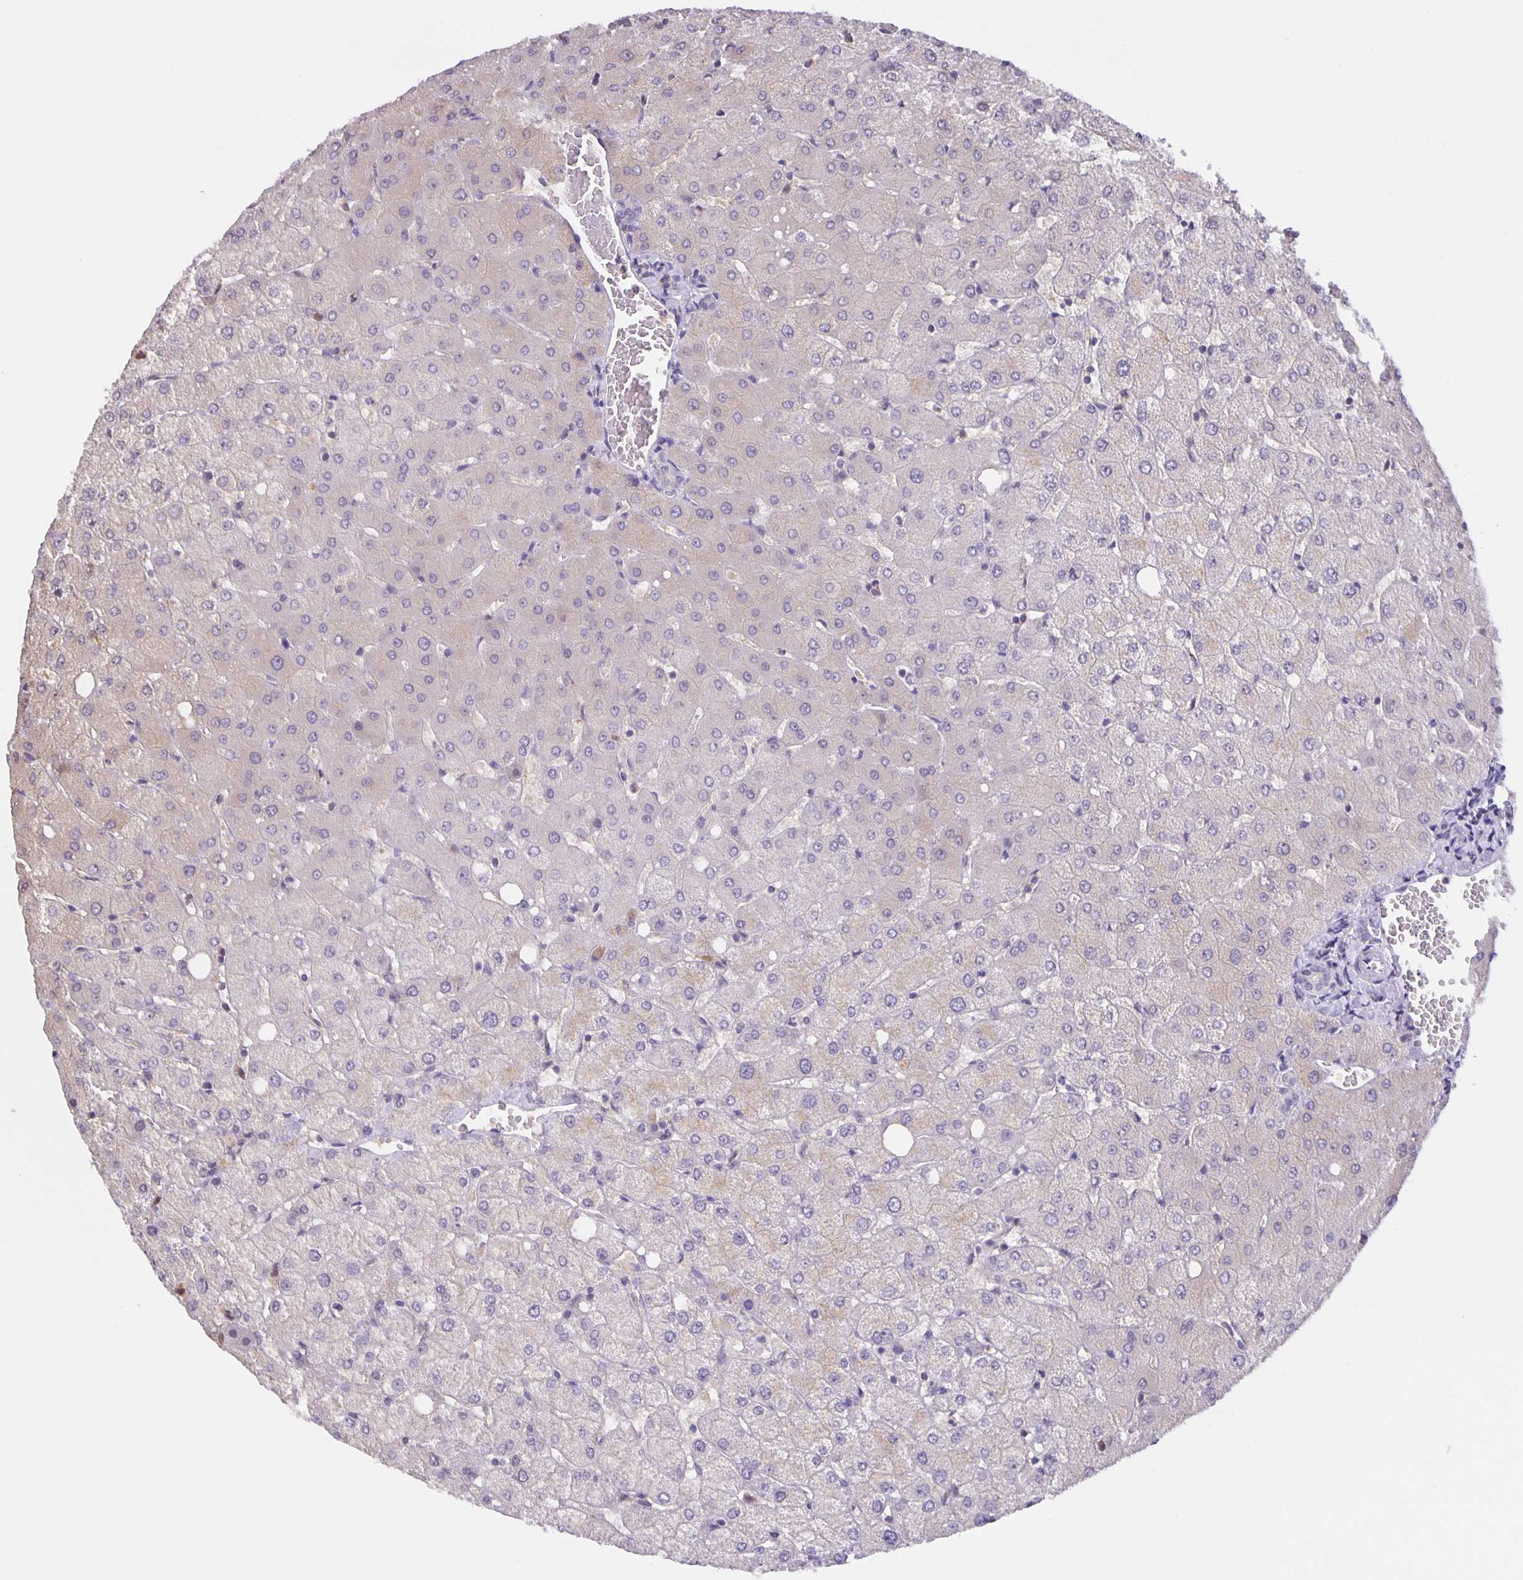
{"staining": {"intensity": "negative", "quantity": "none", "location": "none"}, "tissue": "liver", "cell_type": "Cholangiocytes", "image_type": "normal", "snomed": [{"axis": "morphology", "description": "Normal tissue, NOS"}, {"axis": "topography", "description": "Liver"}], "caption": "Immunohistochemistry (IHC) micrograph of unremarkable liver: human liver stained with DAB reveals no significant protein staining in cholangiocytes. (DAB (3,3'-diaminobenzidine) immunohistochemistry (IHC) visualized using brightfield microscopy, high magnification).", "gene": "MARCHF6", "patient": {"sex": "female", "age": 54}}